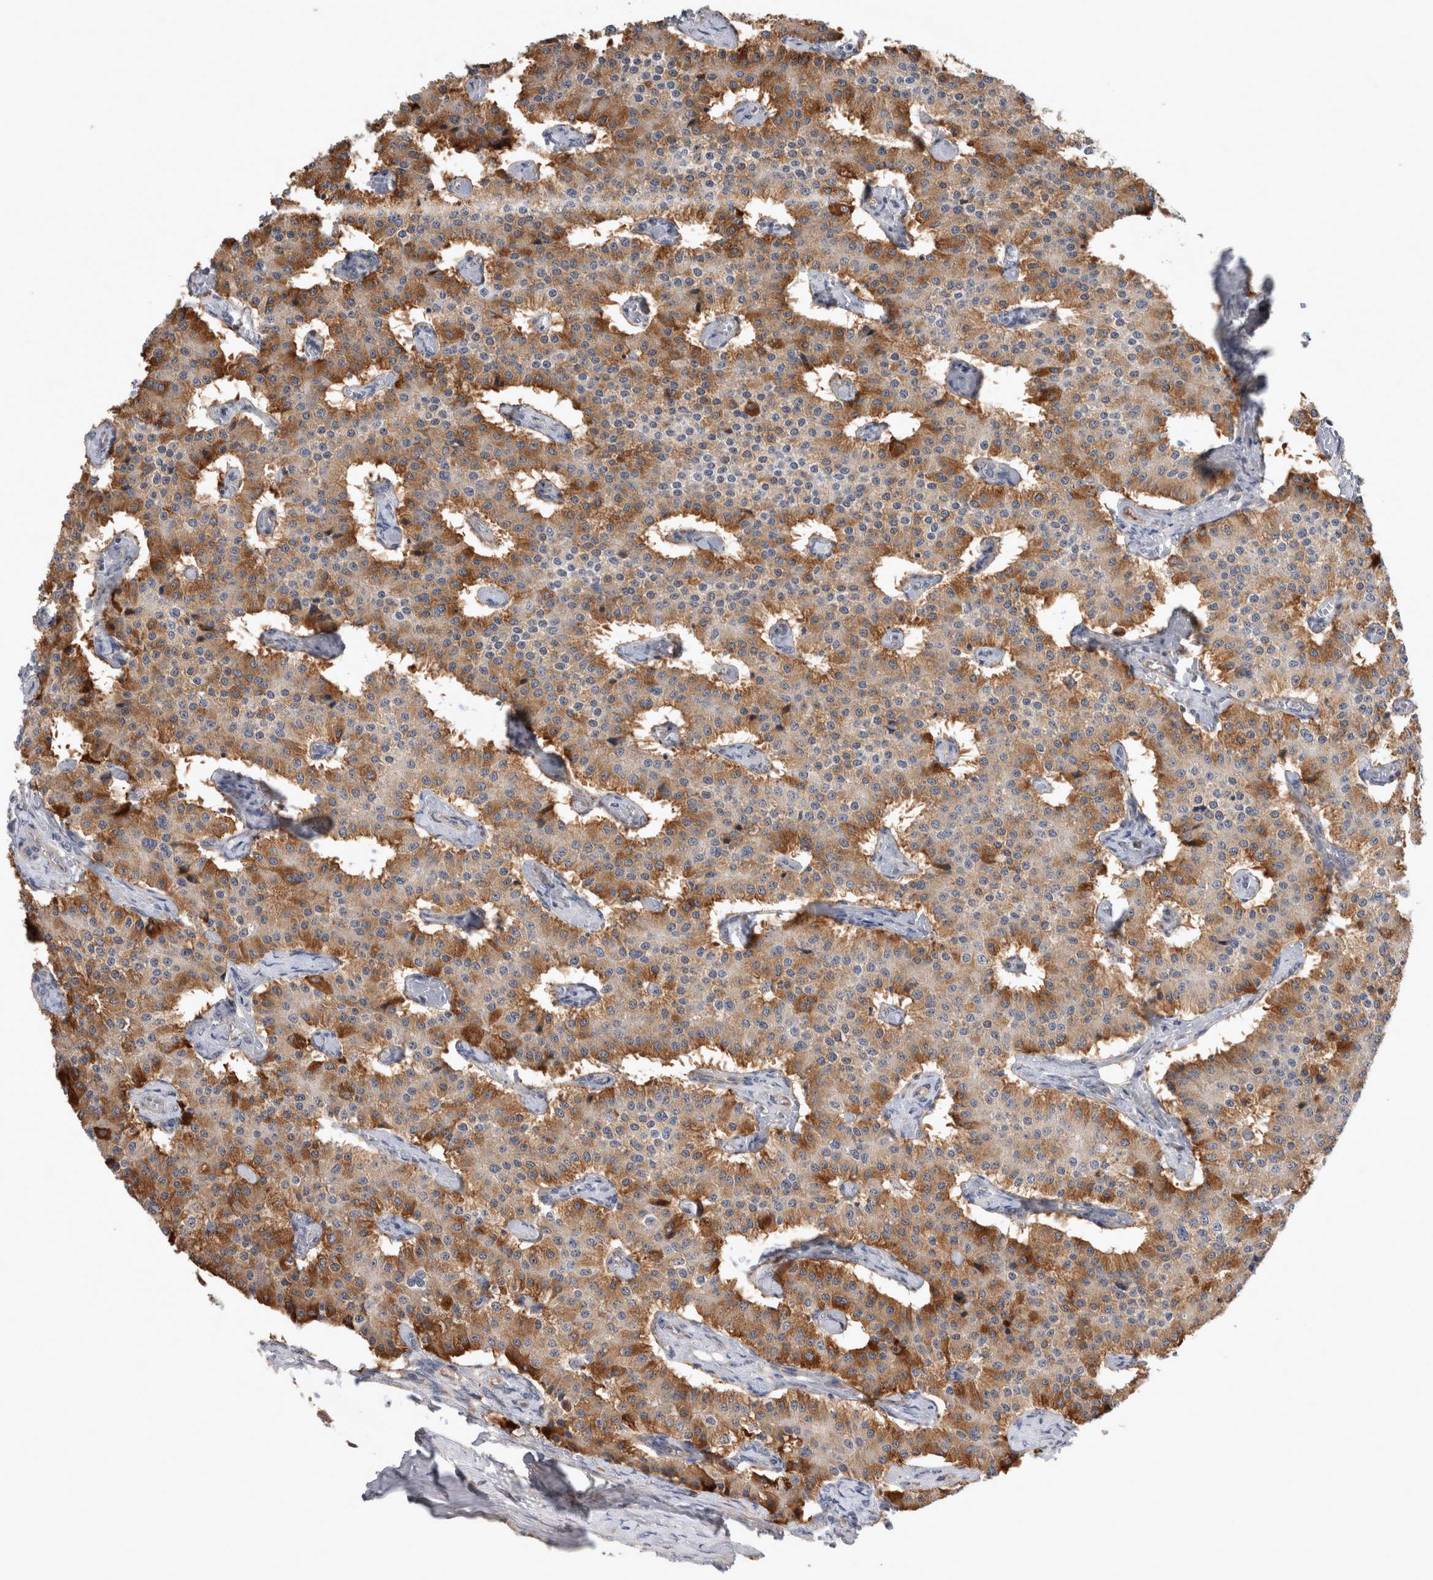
{"staining": {"intensity": "moderate", "quantity": ">75%", "location": "cytoplasmic/membranous"}, "tissue": "carcinoid", "cell_type": "Tumor cells", "image_type": "cancer", "snomed": [{"axis": "morphology", "description": "Carcinoid, malignant, NOS"}, {"axis": "topography", "description": "Colon"}], "caption": "A micrograph of malignant carcinoid stained for a protein demonstrates moderate cytoplasmic/membranous brown staining in tumor cells.", "gene": "MRPS28", "patient": {"sex": "female", "age": 52}}